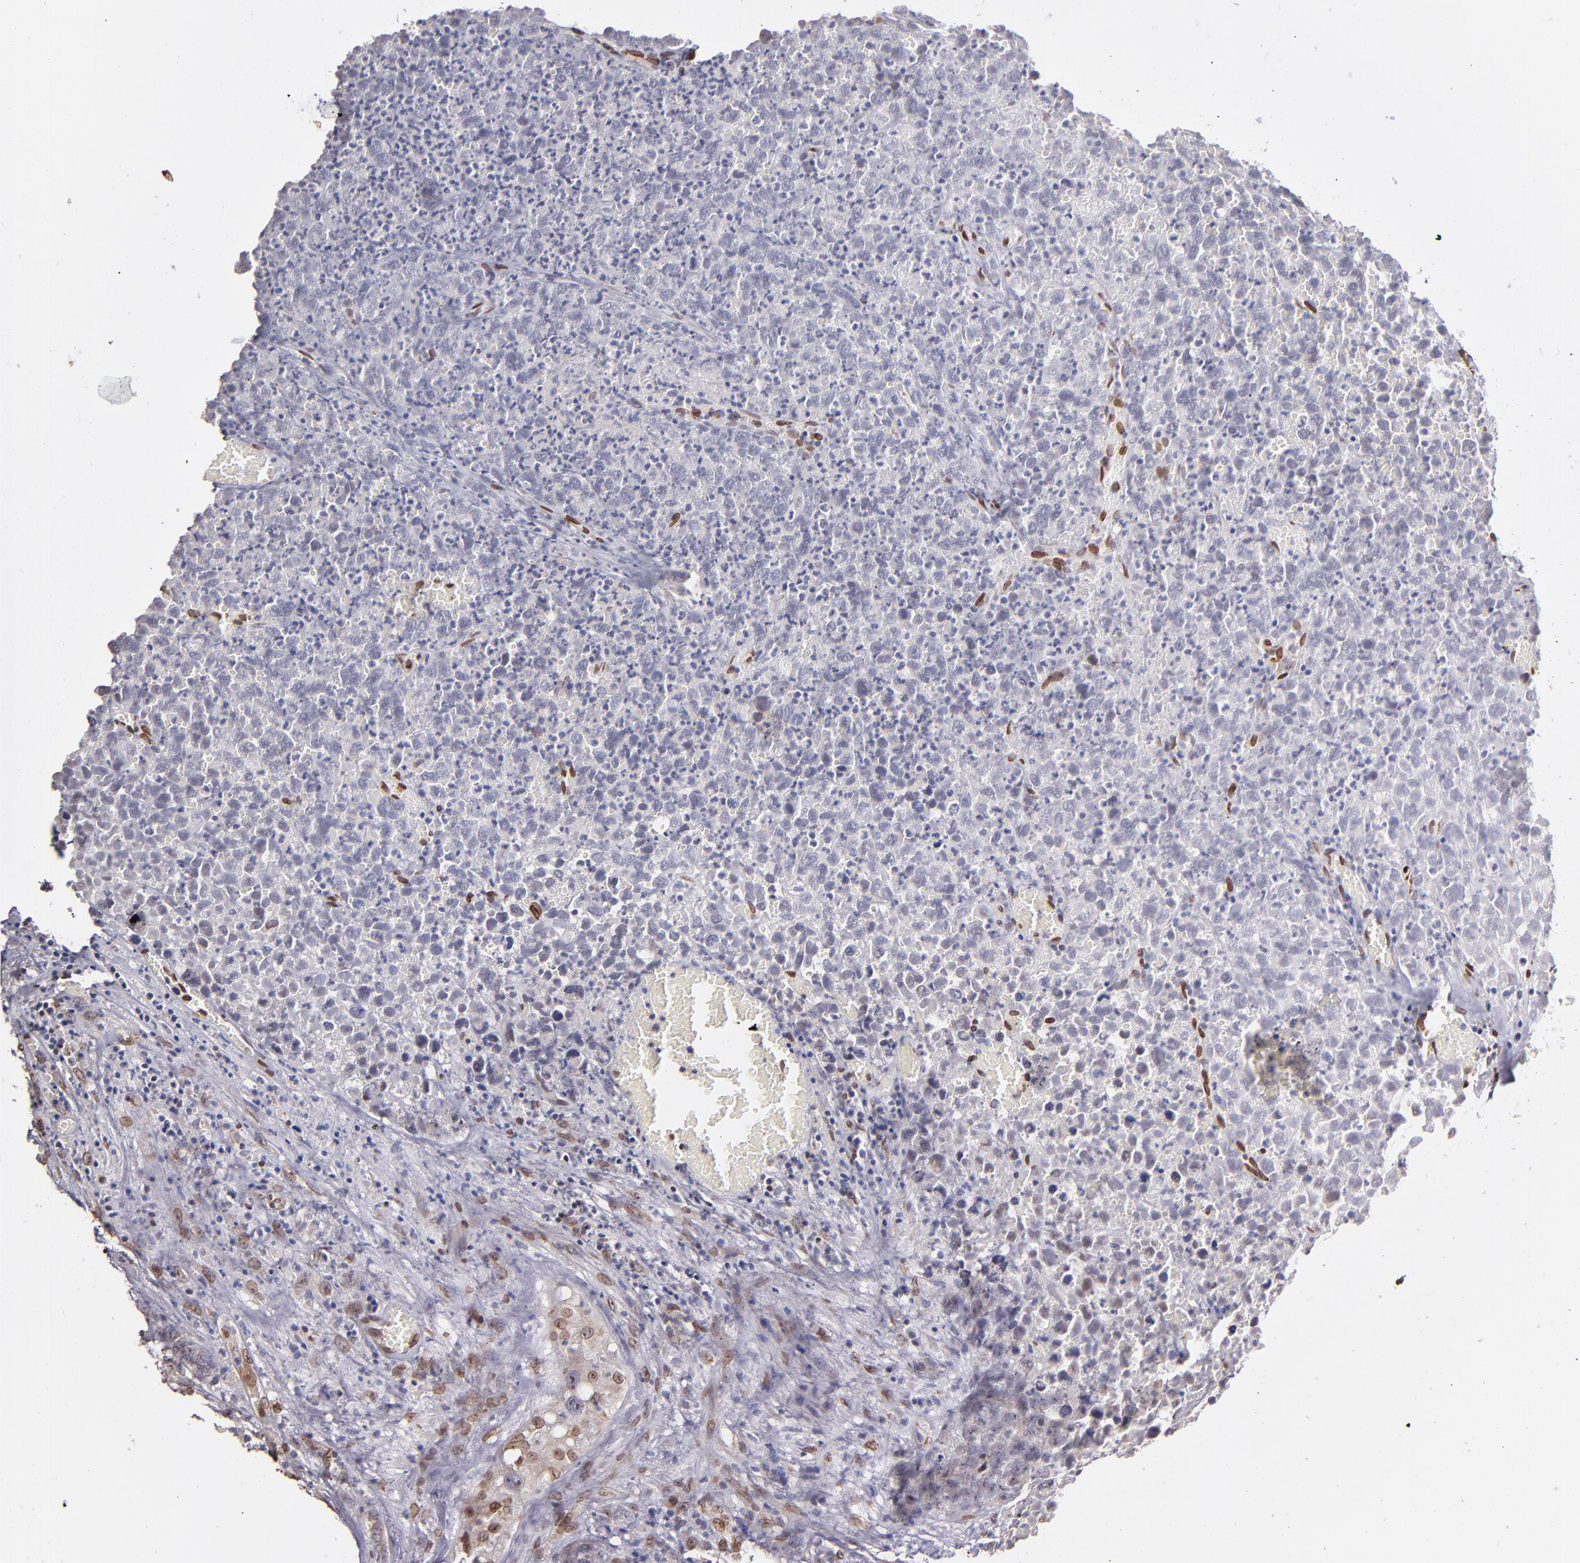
{"staining": {"intensity": "negative", "quantity": "none", "location": "none"}, "tissue": "testis cancer", "cell_type": "Tumor cells", "image_type": "cancer", "snomed": [{"axis": "morphology", "description": "Carcinoma, Embryonal, NOS"}, {"axis": "topography", "description": "Testis"}], "caption": "A high-resolution photomicrograph shows IHC staining of testis embryonal carcinoma, which displays no significant expression in tumor cells.", "gene": "PUM3", "patient": {"sex": "male", "age": 31}}